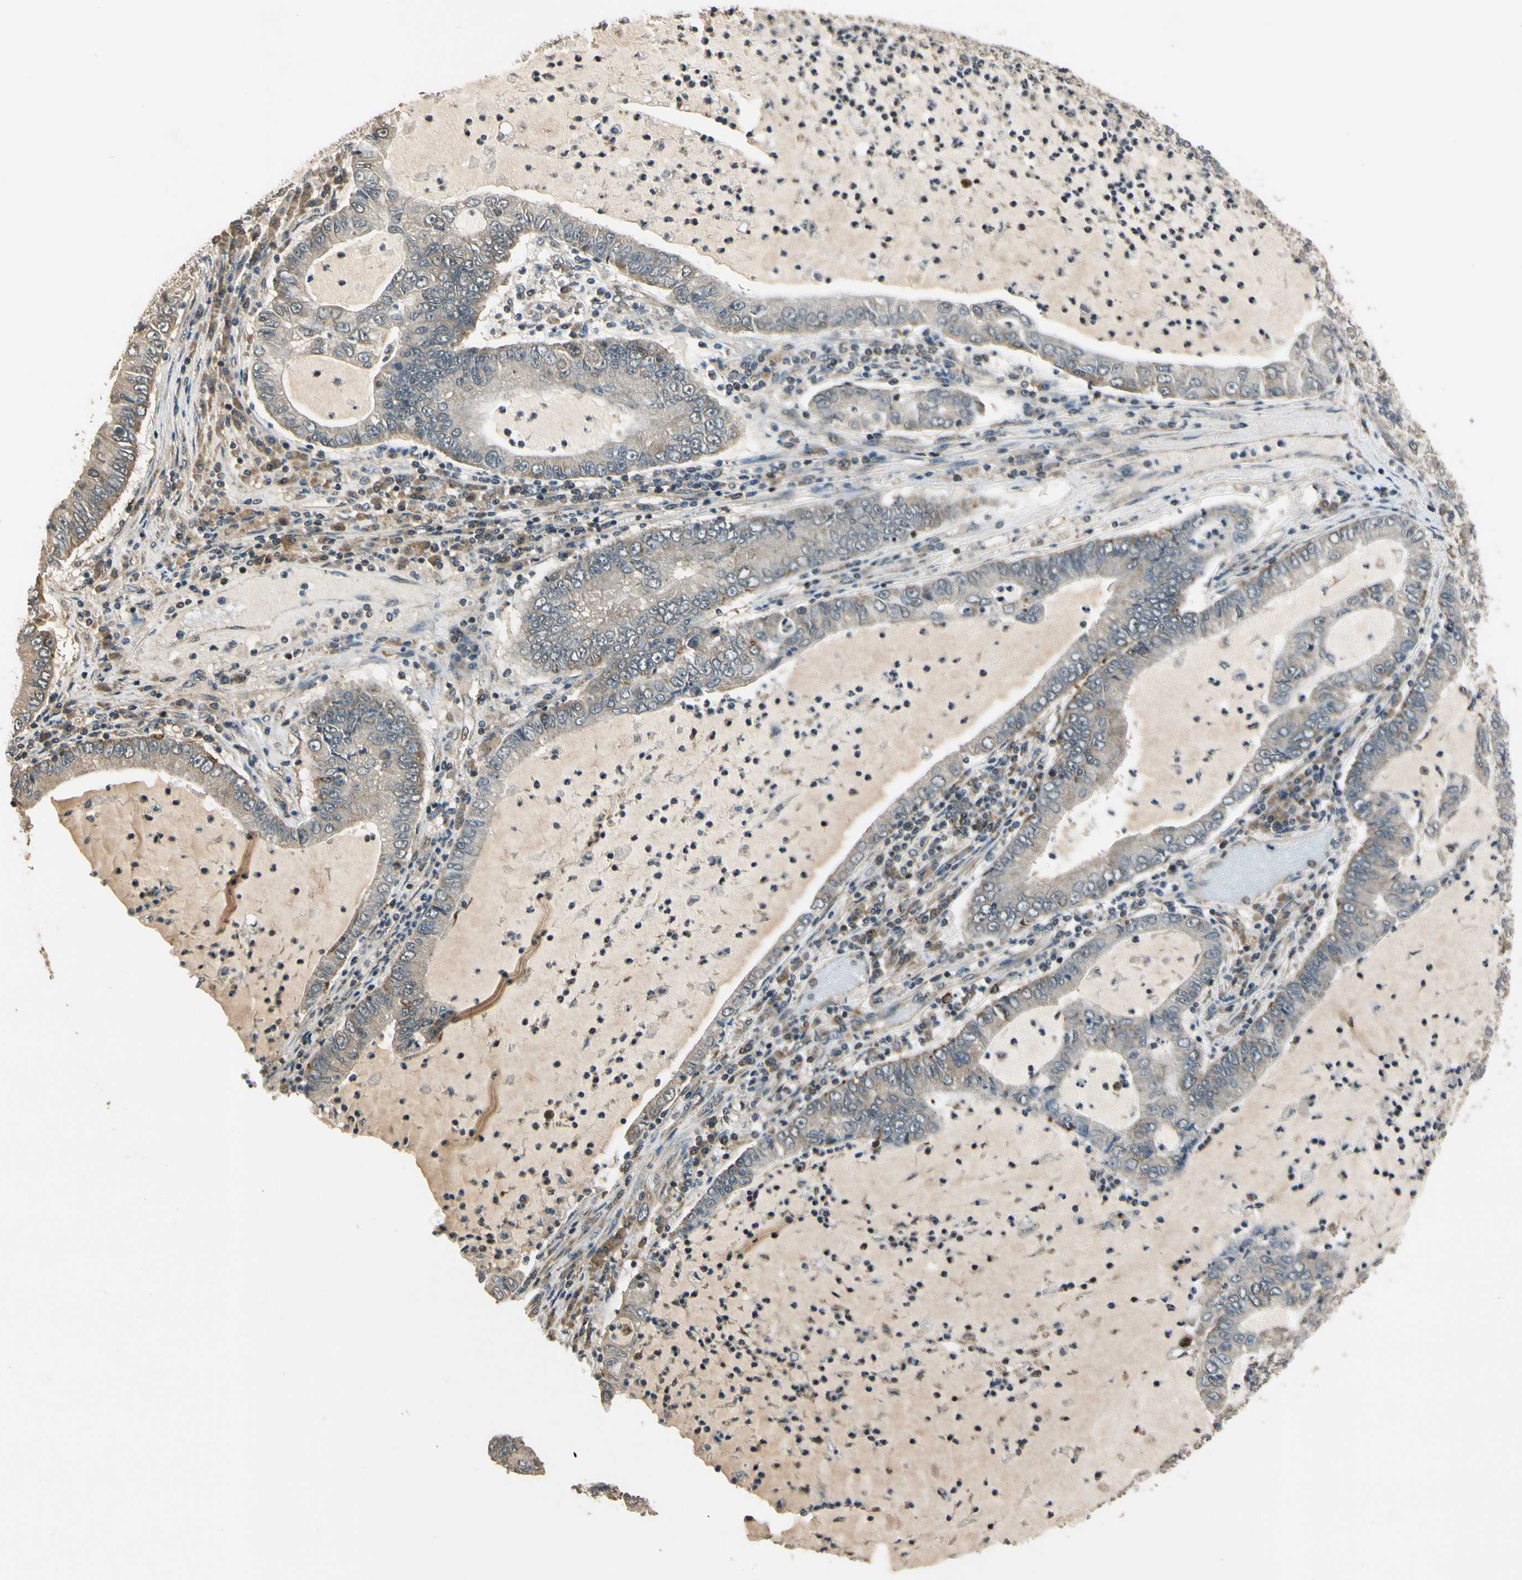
{"staining": {"intensity": "weak", "quantity": "<25%", "location": "cytoplasmic/membranous"}, "tissue": "lung cancer", "cell_type": "Tumor cells", "image_type": "cancer", "snomed": [{"axis": "morphology", "description": "Adenocarcinoma, NOS"}, {"axis": "topography", "description": "Lung"}], "caption": "This is an immunohistochemistry image of lung cancer (adenocarcinoma). There is no positivity in tumor cells.", "gene": "LAMTOR1", "patient": {"sex": "female", "age": 51}}